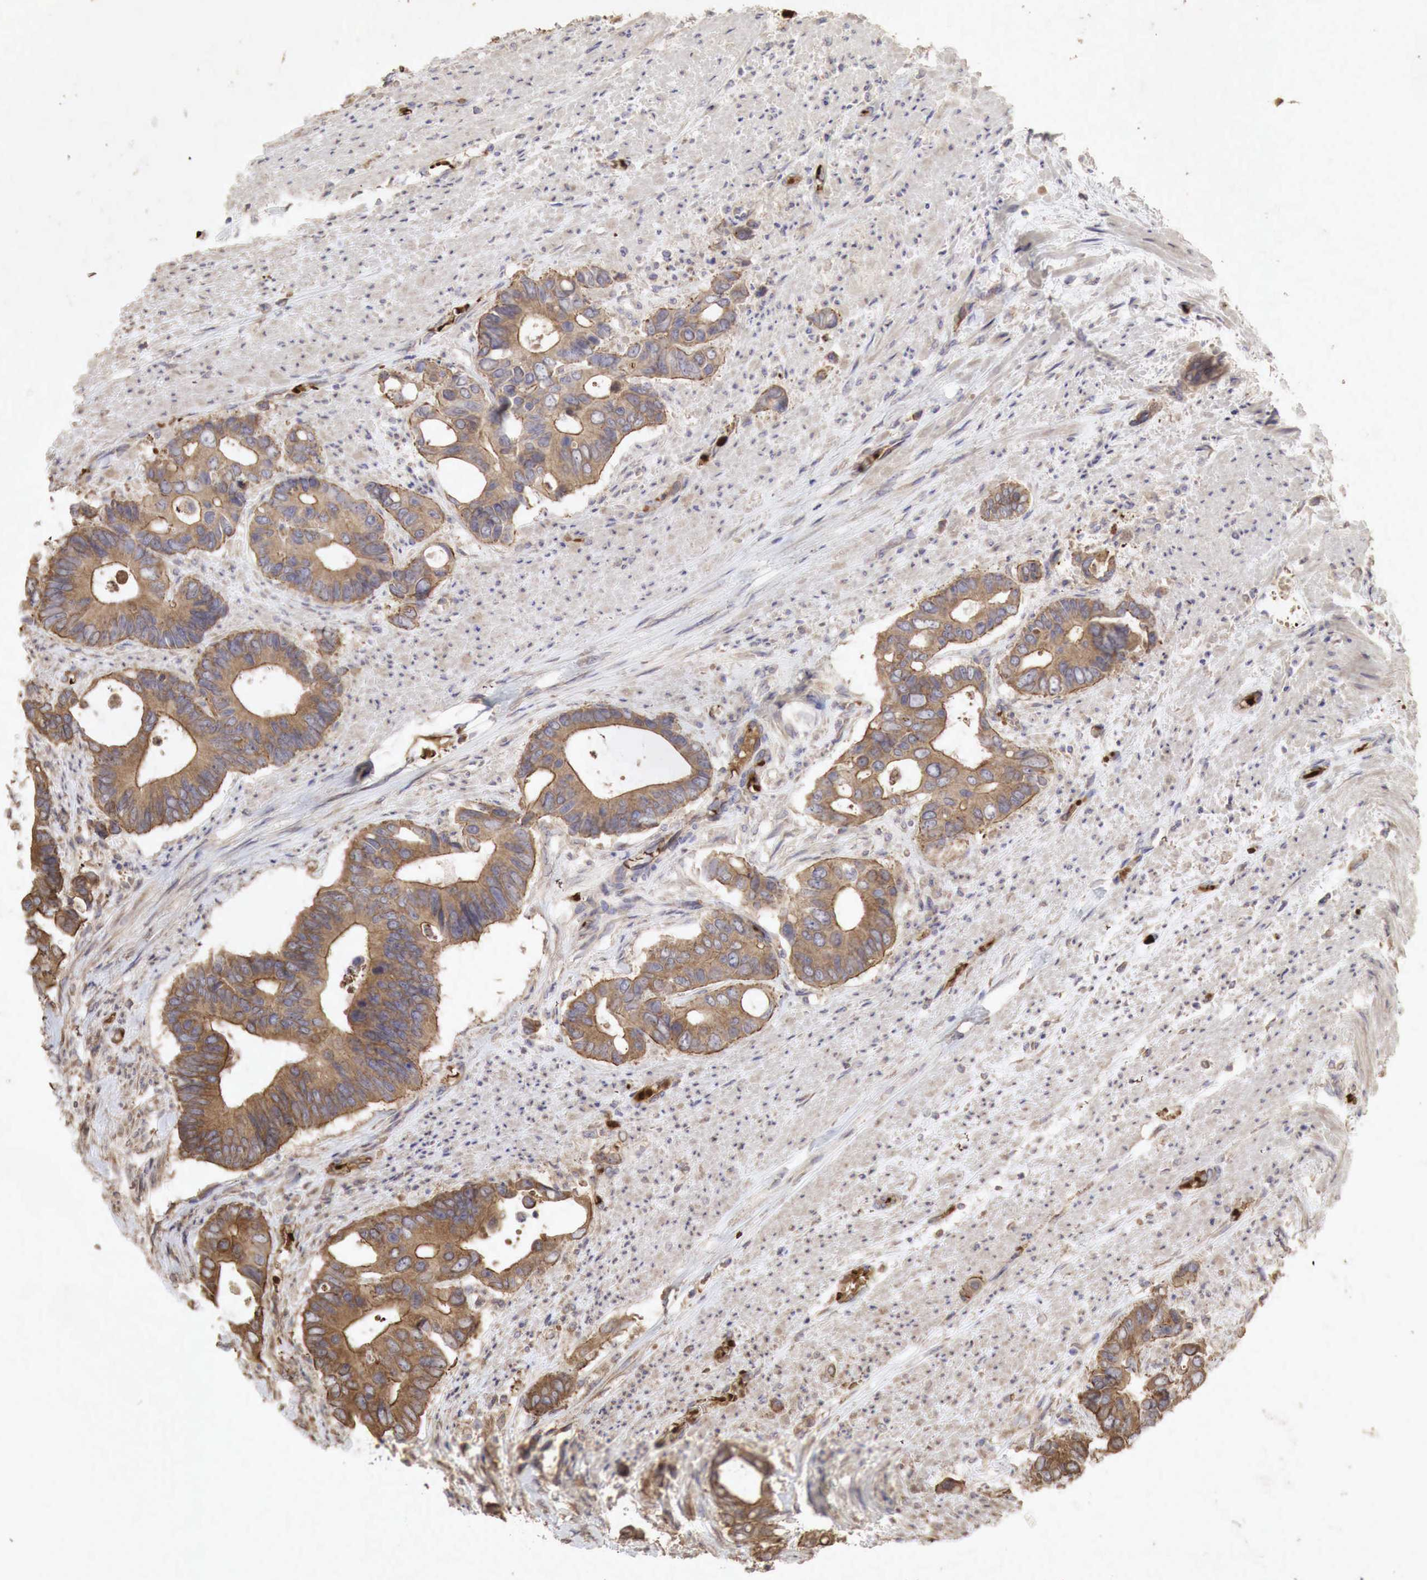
{"staining": {"intensity": "moderate", "quantity": ">75%", "location": "cytoplasmic/membranous"}, "tissue": "colorectal cancer", "cell_type": "Tumor cells", "image_type": "cancer", "snomed": [{"axis": "morphology", "description": "Adenocarcinoma, NOS"}, {"axis": "topography", "description": "Colon"}], "caption": "A brown stain labels moderate cytoplasmic/membranous expression of a protein in colorectal adenocarcinoma tumor cells. (brown staining indicates protein expression, while blue staining denotes nuclei).", "gene": "PABPC5", "patient": {"sex": "male", "age": 49}}